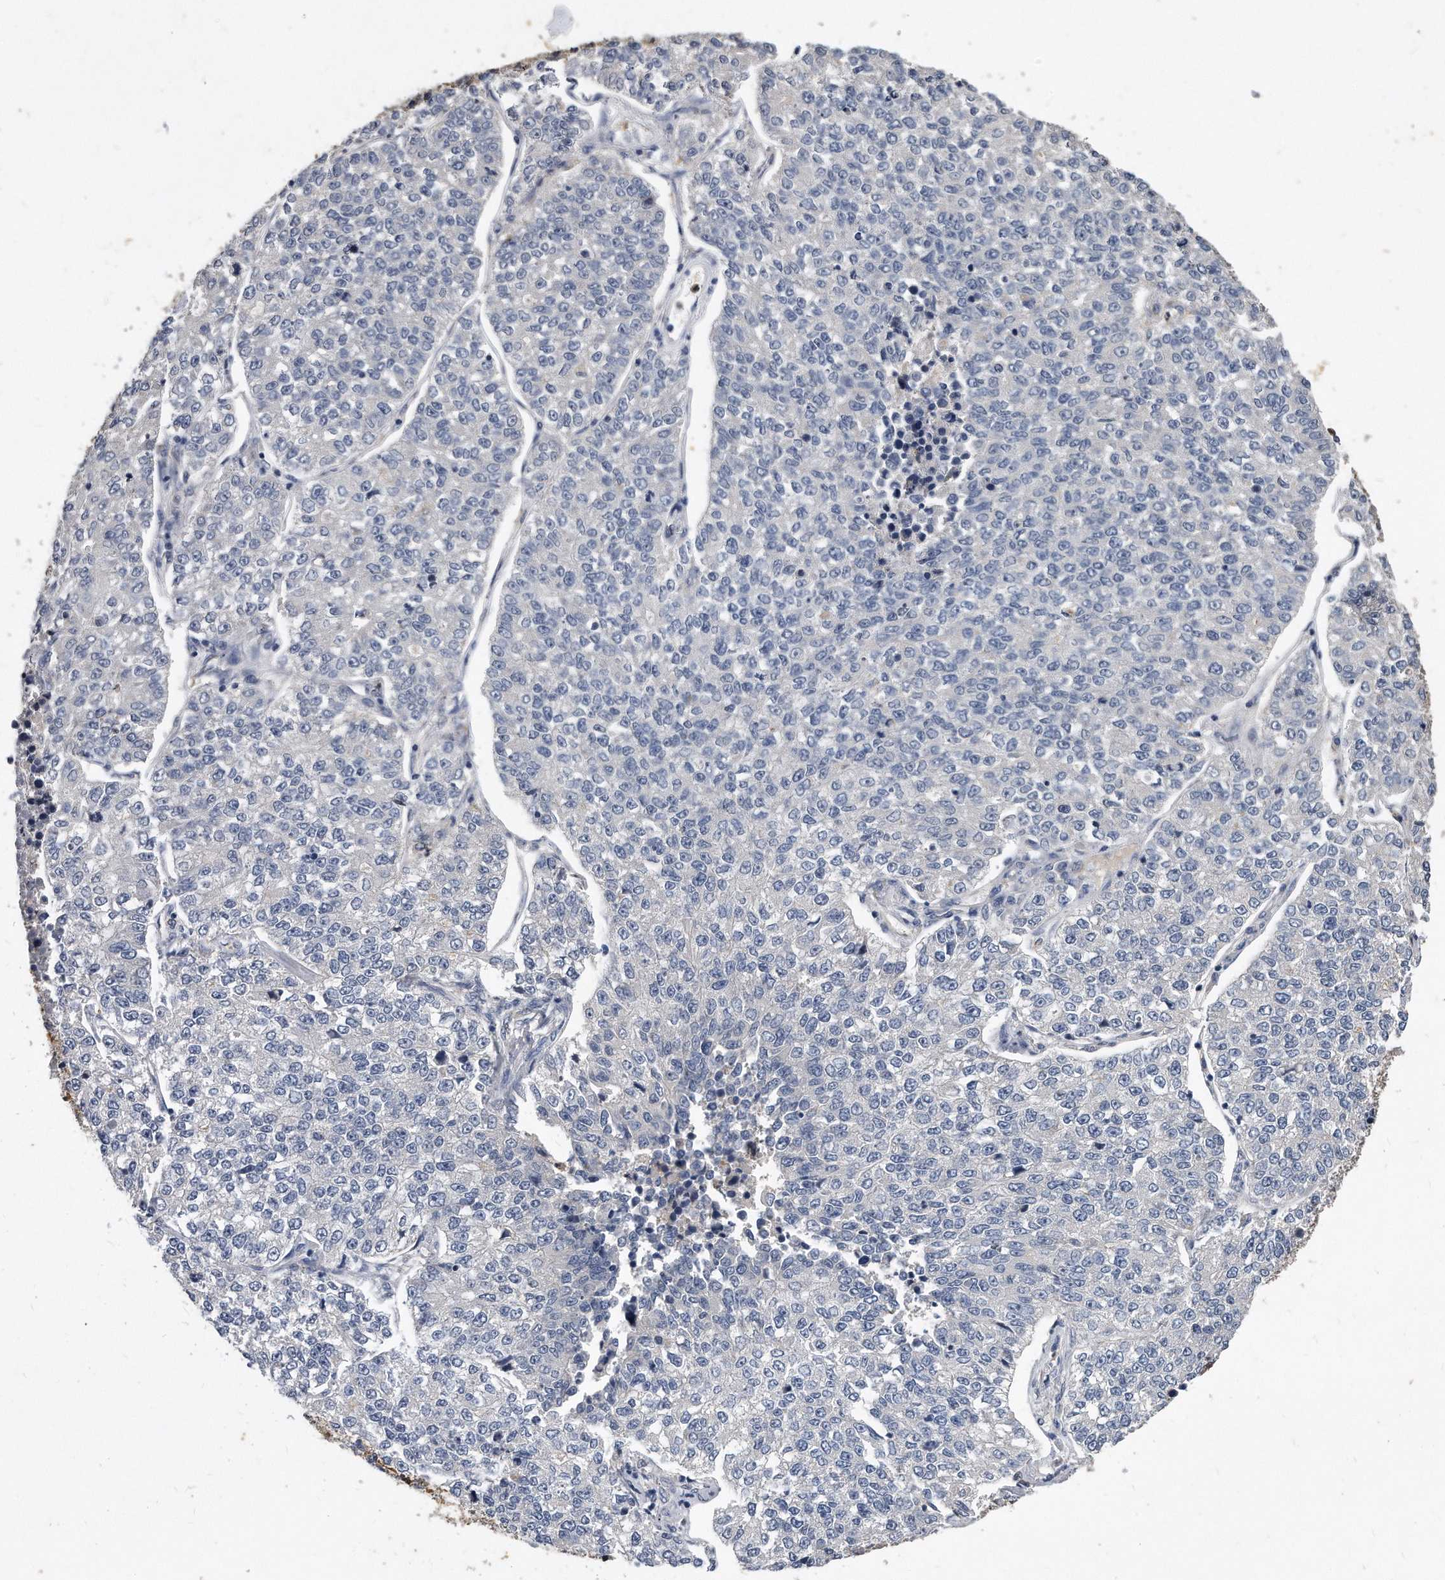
{"staining": {"intensity": "negative", "quantity": "none", "location": "none"}, "tissue": "lung cancer", "cell_type": "Tumor cells", "image_type": "cancer", "snomed": [{"axis": "morphology", "description": "Adenocarcinoma, NOS"}, {"axis": "topography", "description": "Lung"}], "caption": "Micrograph shows no significant protein positivity in tumor cells of lung cancer.", "gene": "HOMER3", "patient": {"sex": "male", "age": 49}}